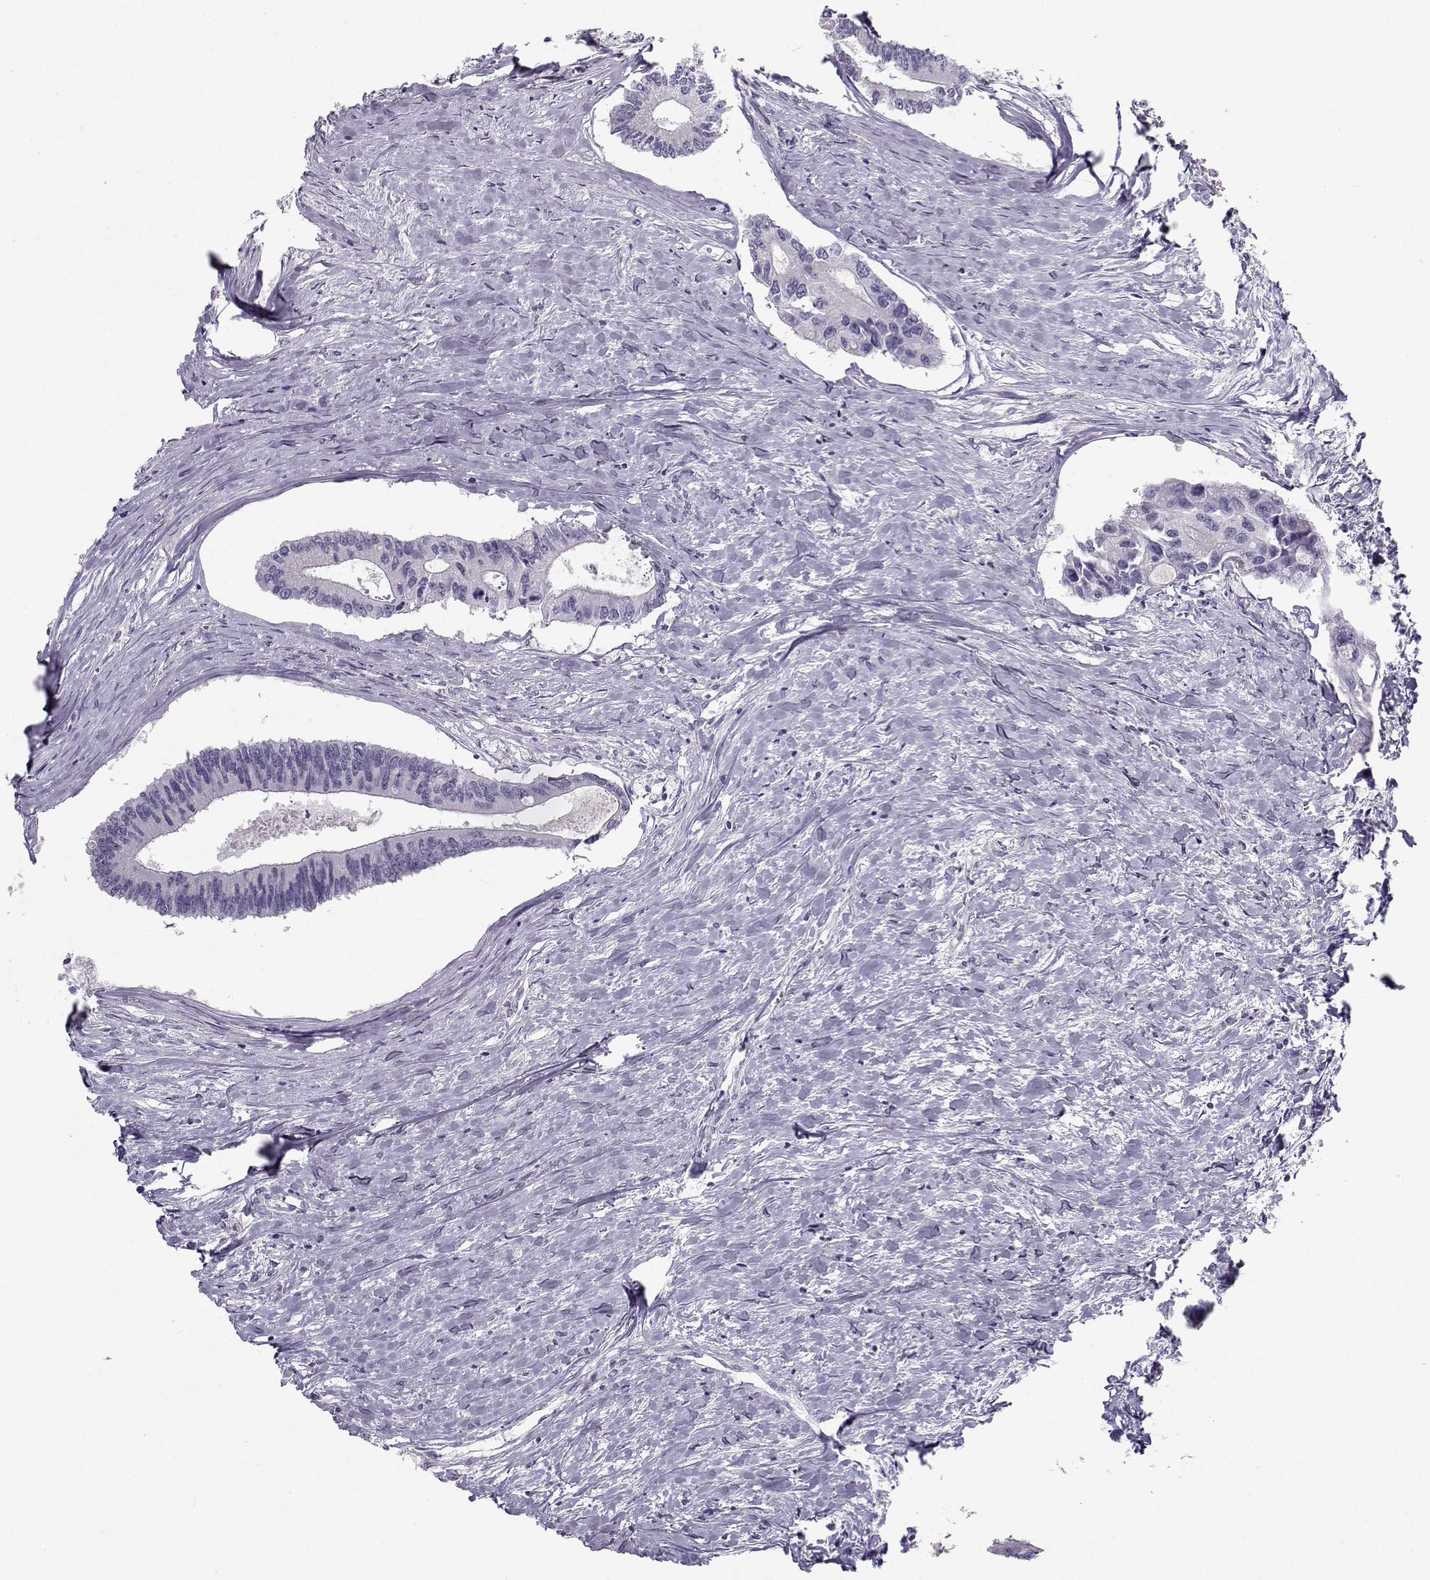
{"staining": {"intensity": "negative", "quantity": "none", "location": "none"}, "tissue": "colorectal cancer", "cell_type": "Tumor cells", "image_type": "cancer", "snomed": [{"axis": "morphology", "description": "Adenocarcinoma, NOS"}, {"axis": "topography", "description": "Colon"}], "caption": "The micrograph demonstrates no significant expression in tumor cells of adenocarcinoma (colorectal).", "gene": "MYO1A", "patient": {"sex": "male", "age": 53}}